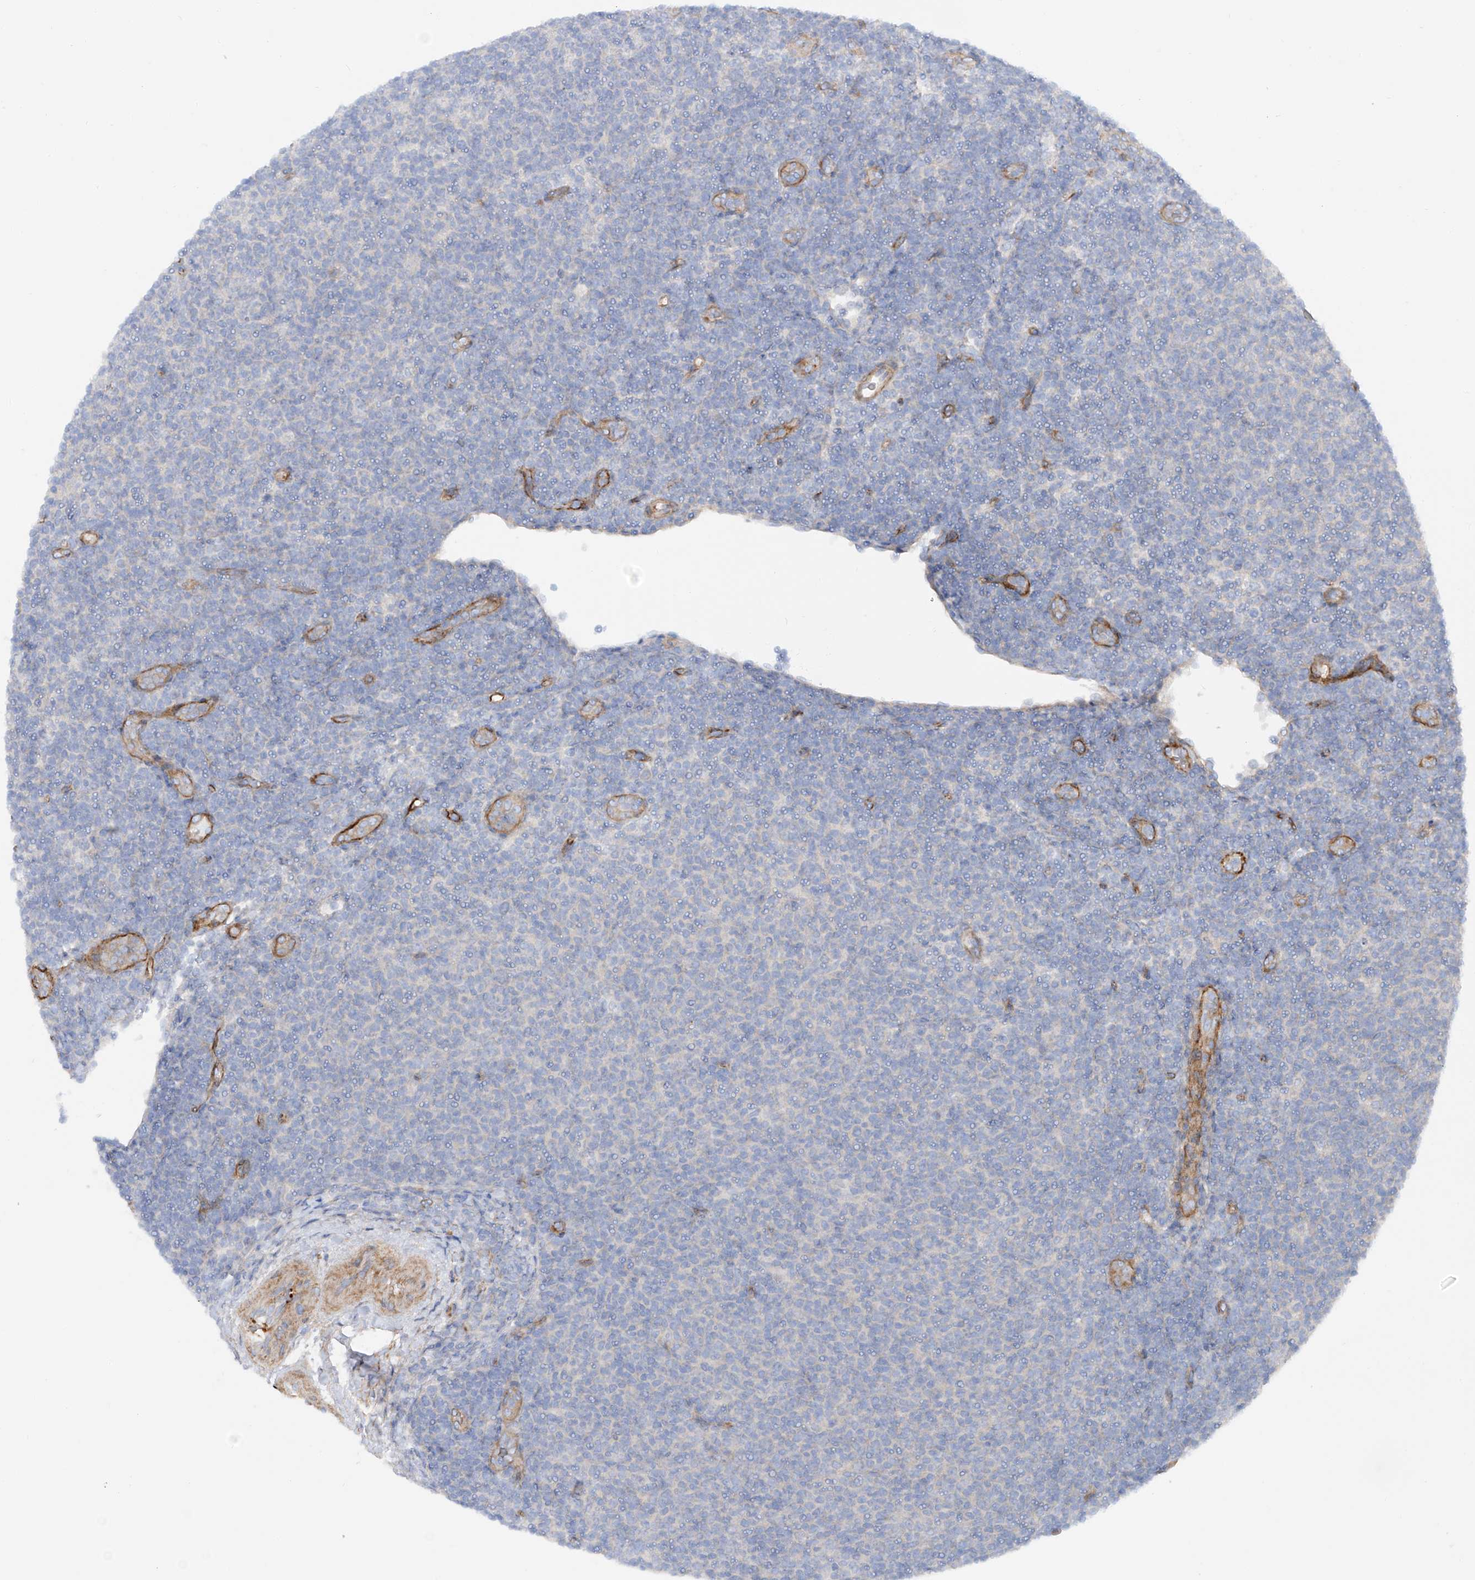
{"staining": {"intensity": "negative", "quantity": "none", "location": "none"}, "tissue": "lymphoma", "cell_type": "Tumor cells", "image_type": "cancer", "snomed": [{"axis": "morphology", "description": "Malignant lymphoma, non-Hodgkin's type, Low grade"}, {"axis": "topography", "description": "Lymph node"}], "caption": "Immunohistochemical staining of lymphoma demonstrates no significant staining in tumor cells.", "gene": "LCA5", "patient": {"sex": "male", "age": 66}}